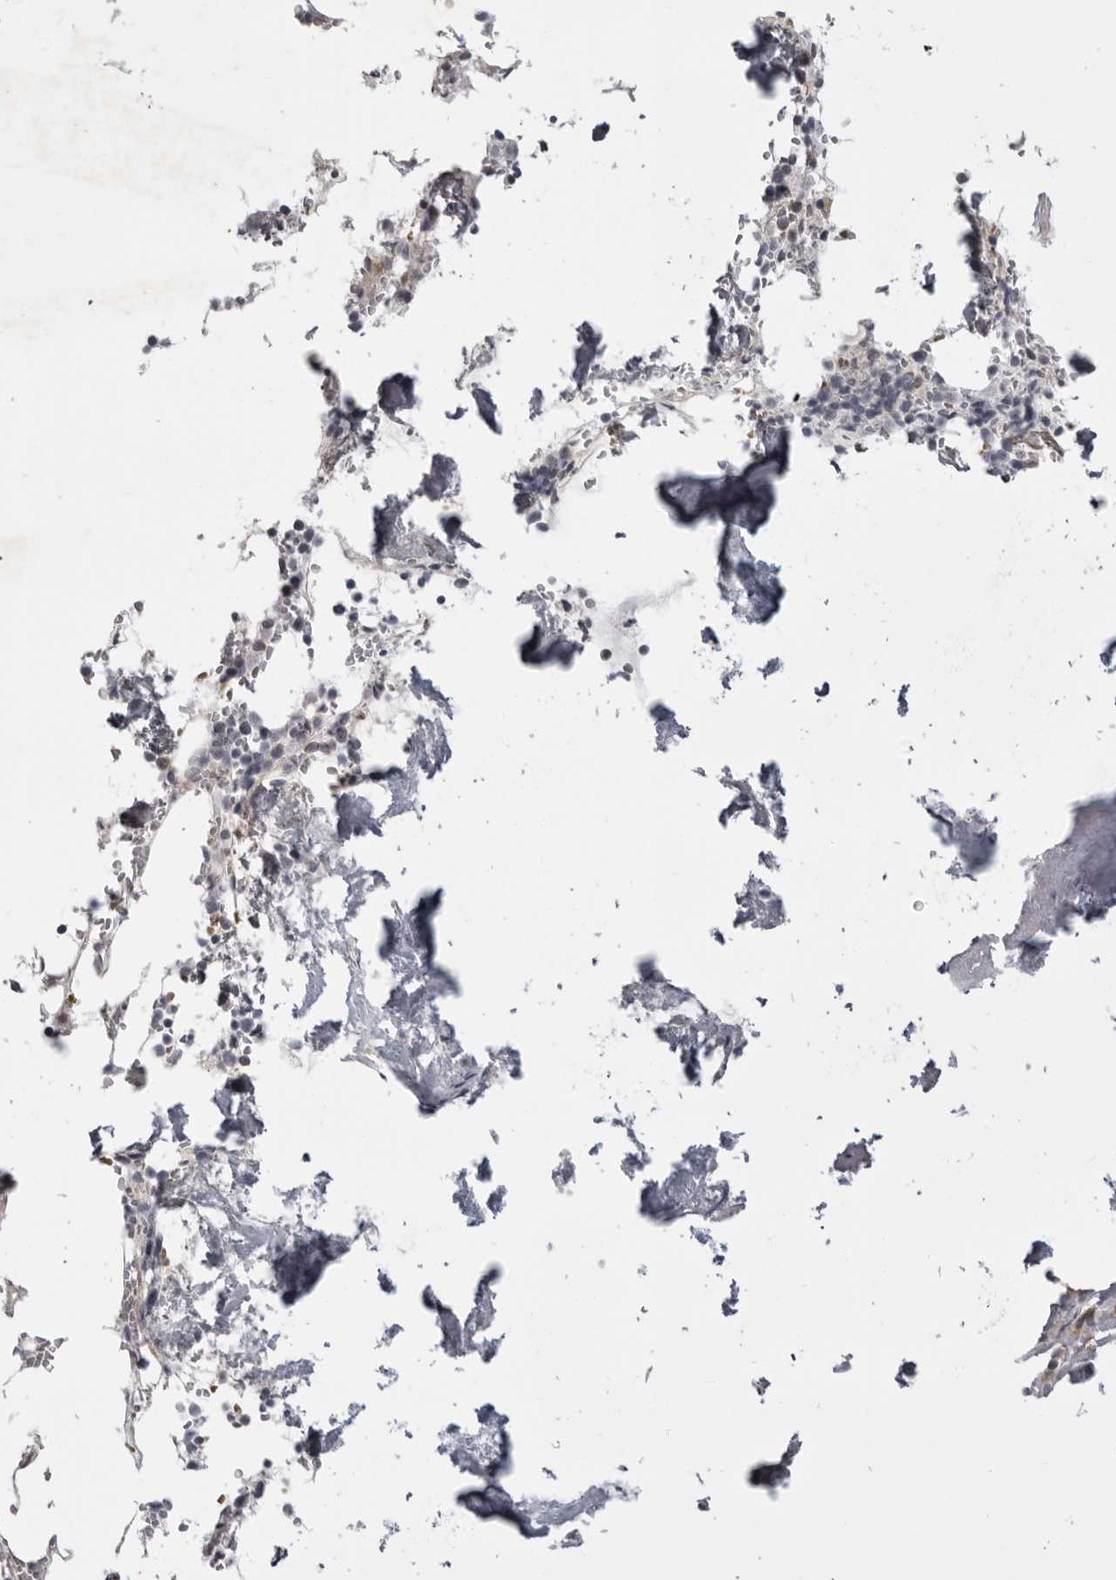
{"staining": {"intensity": "weak", "quantity": "<25%", "location": "cytoplasmic/membranous"}, "tissue": "bone marrow", "cell_type": "Hematopoietic cells", "image_type": "normal", "snomed": [{"axis": "morphology", "description": "Normal tissue, NOS"}, {"axis": "topography", "description": "Bone marrow"}], "caption": "DAB immunohistochemical staining of normal bone marrow exhibits no significant expression in hematopoietic cells.", "gene": "EPHA10", "patient": {"sex": "male", "age": 70}}